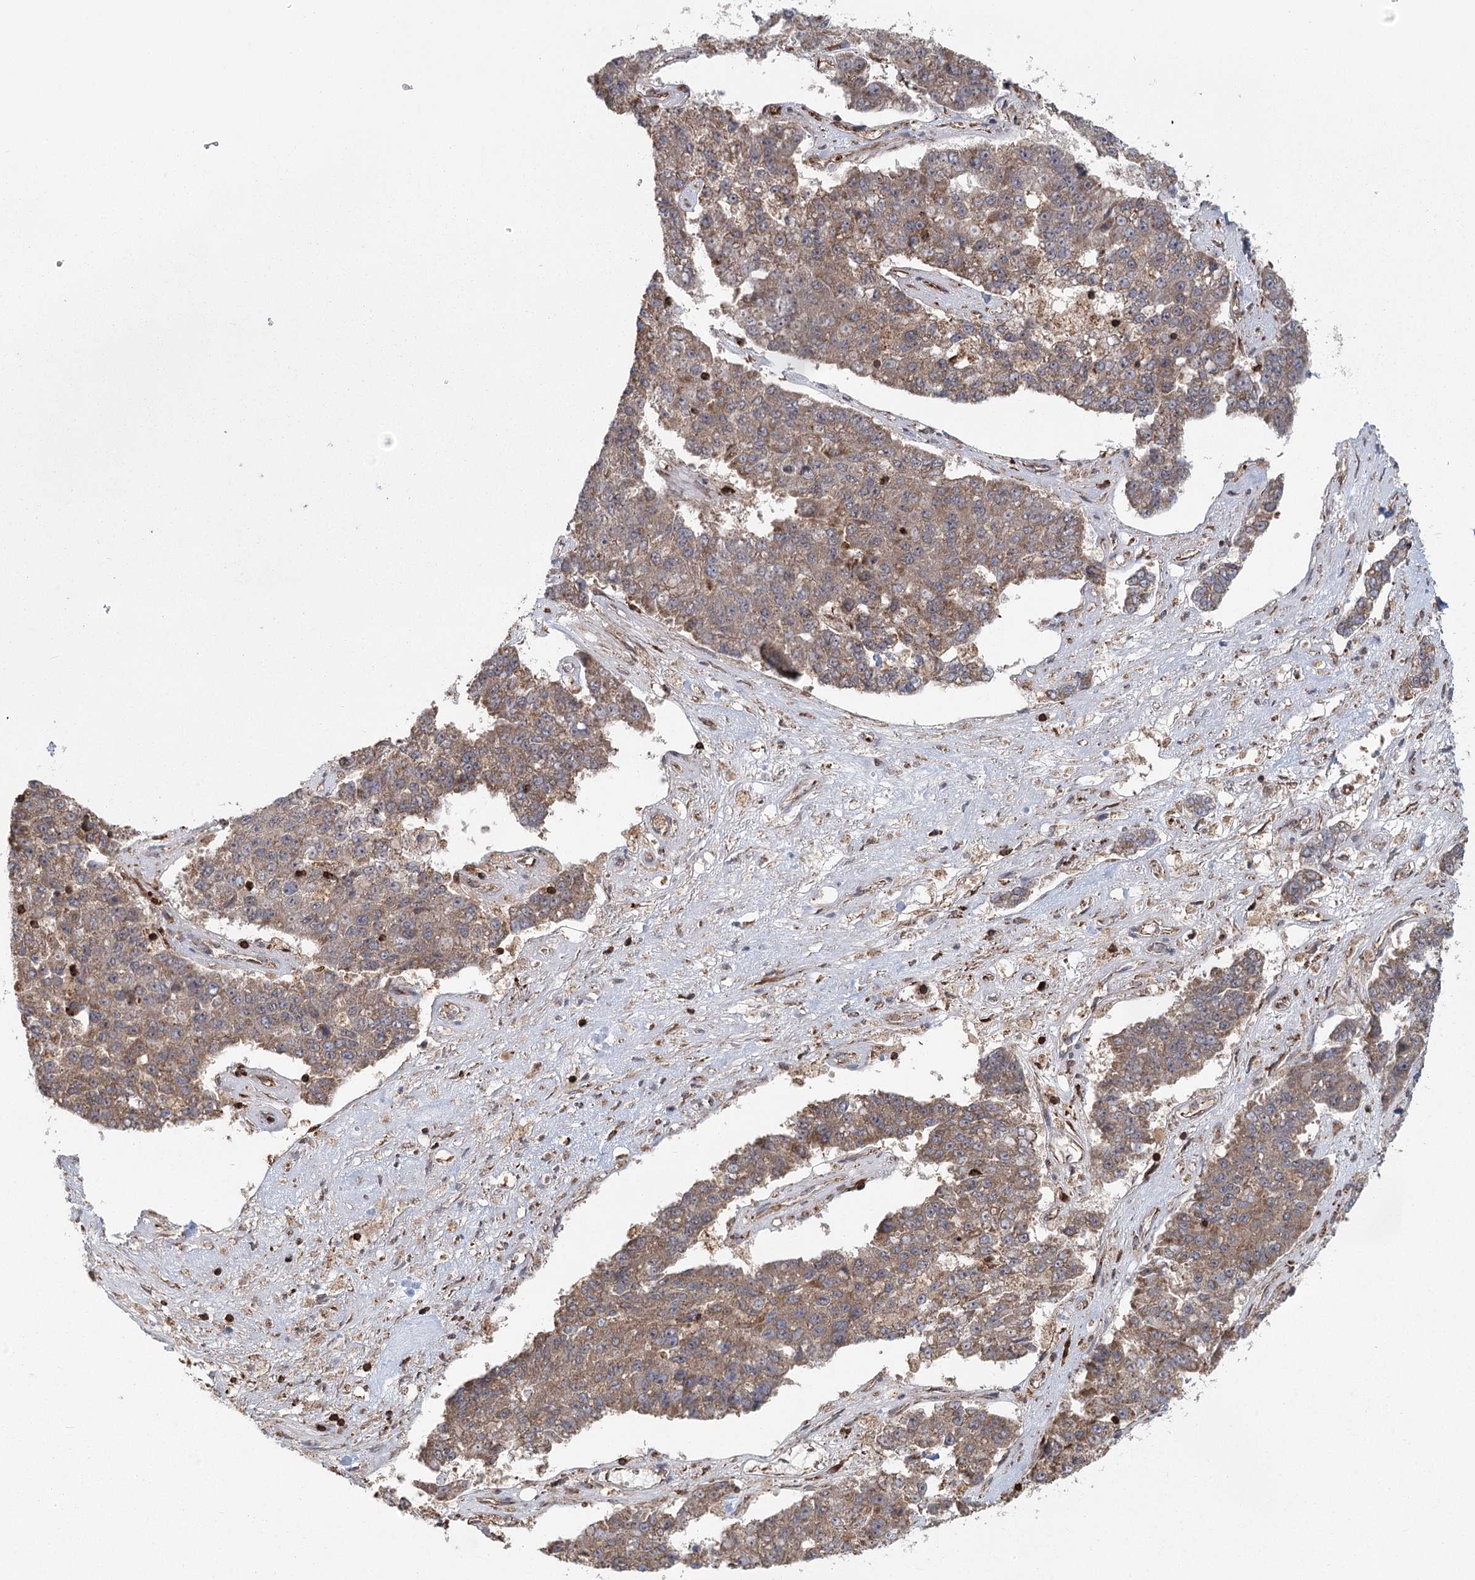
{"staining": {"intensity": "moderate", "quantity": ">75%", "location": "cytoplasmic/membranous"}, "tissue": "pancreatic cancer", "cell_type": "Tumor cells", "image_type": "cancer", "snomed": [{"axis": "morphology", "description": "Adenocarcinoma, NOS"}, {"axis": "topography", "description": "Pancreas"}], "caption": "Moderate cytoplasmic/membranous expression is identified in about >75% of tumor cells in pancreatic adenocarcinoma. Immunohistochemistry stains the protein in brown and the nuclei are stained blue.", "gene": "PLEKHA7", "patient": {"sex": "male", "age": 50}}